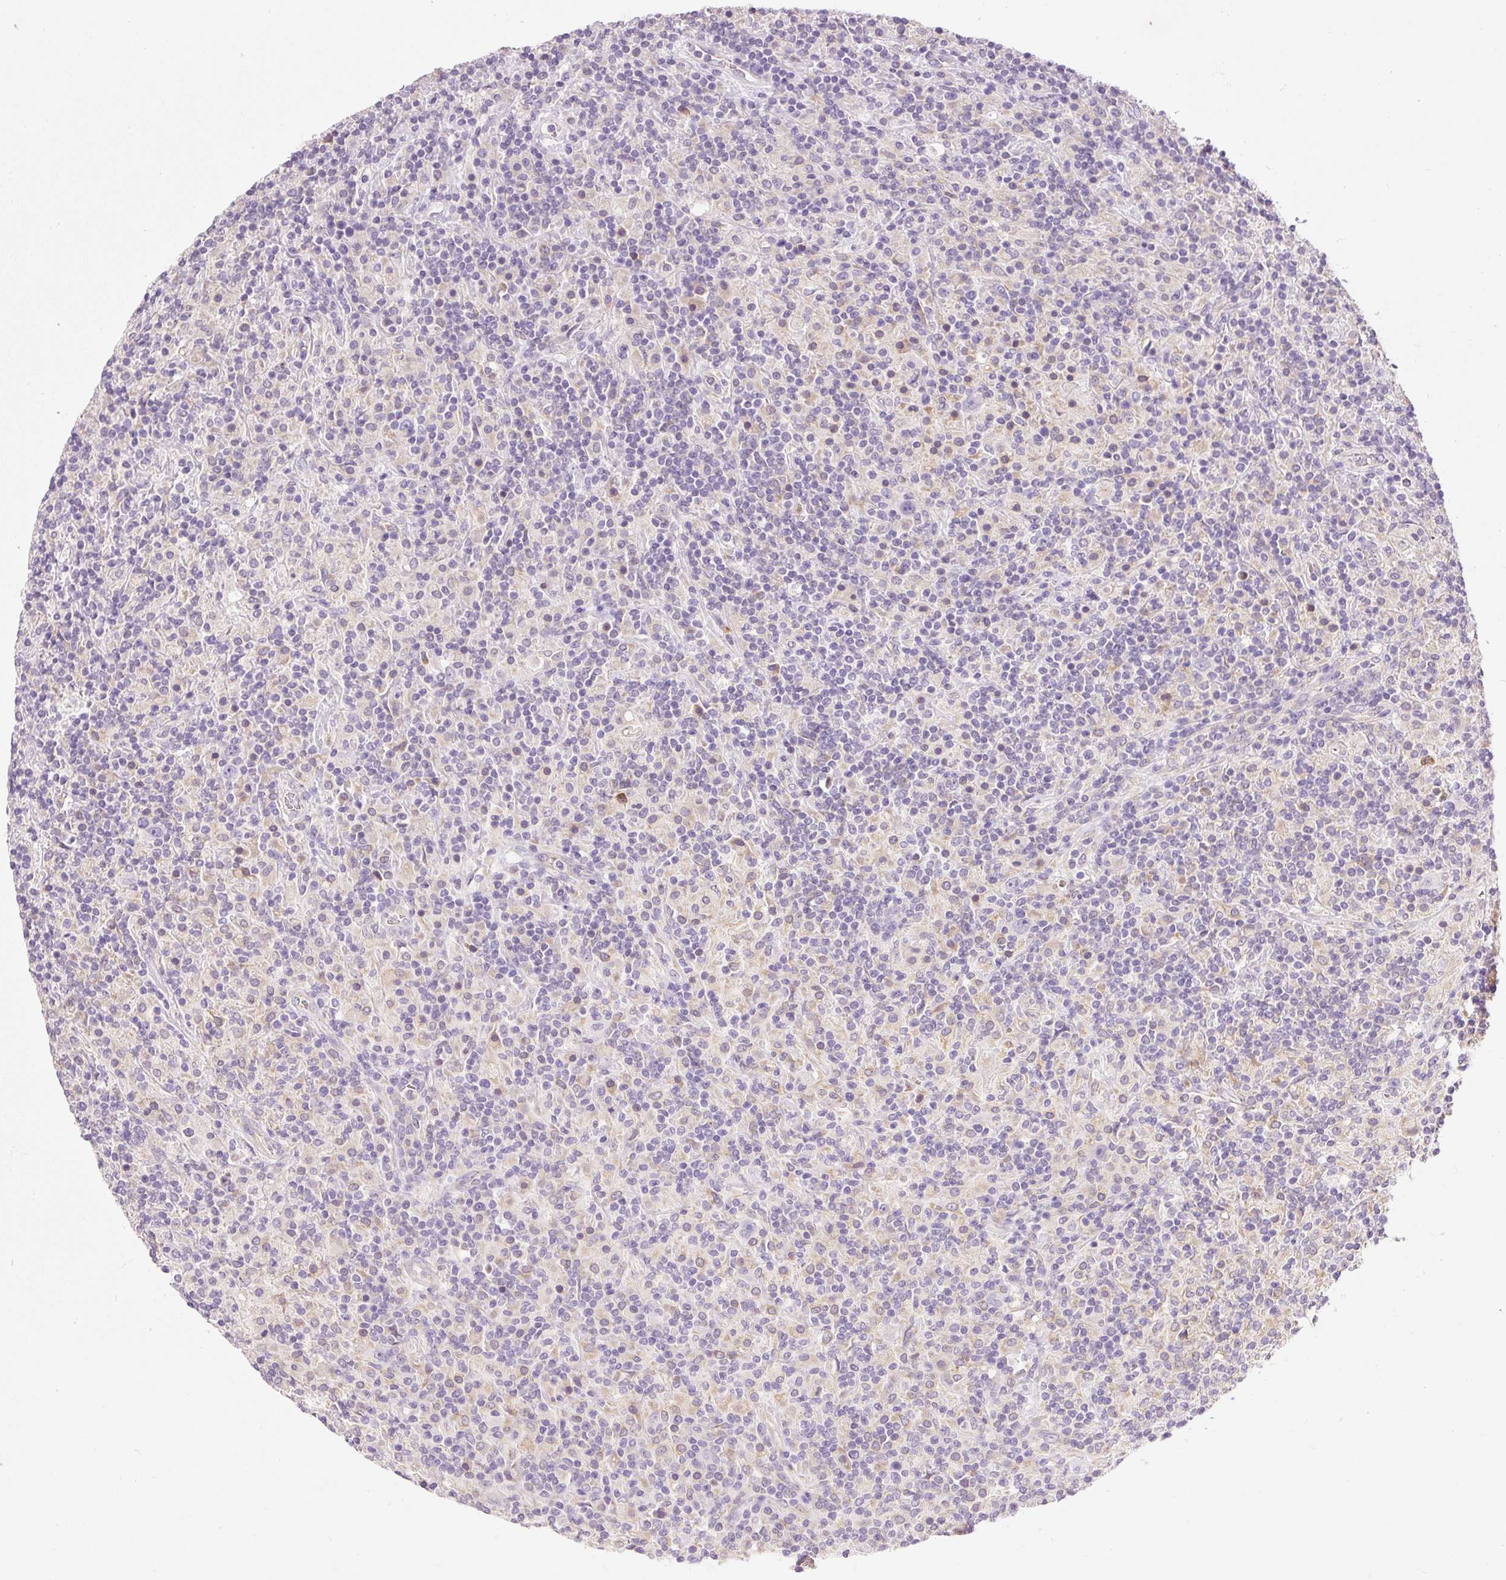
{"staining": {"intensity": "negative", "quantity": "none", "location": "none"}, "tissue": "lymphoma", "cell_type": "Tumor cells", "image_type": "cancer", "snomed": [{"axis": "morphology", "description": "Hodgkin's disease, NOS"}, {"axis": "topography", "description": "Lymph node"}], "caption": "Photomicrograph shows no protein positivity in tumor cells of Hodgkin's disease tissue.", "gene": "PNPLA5", "patient": {"sex": "male", "age": 70}}